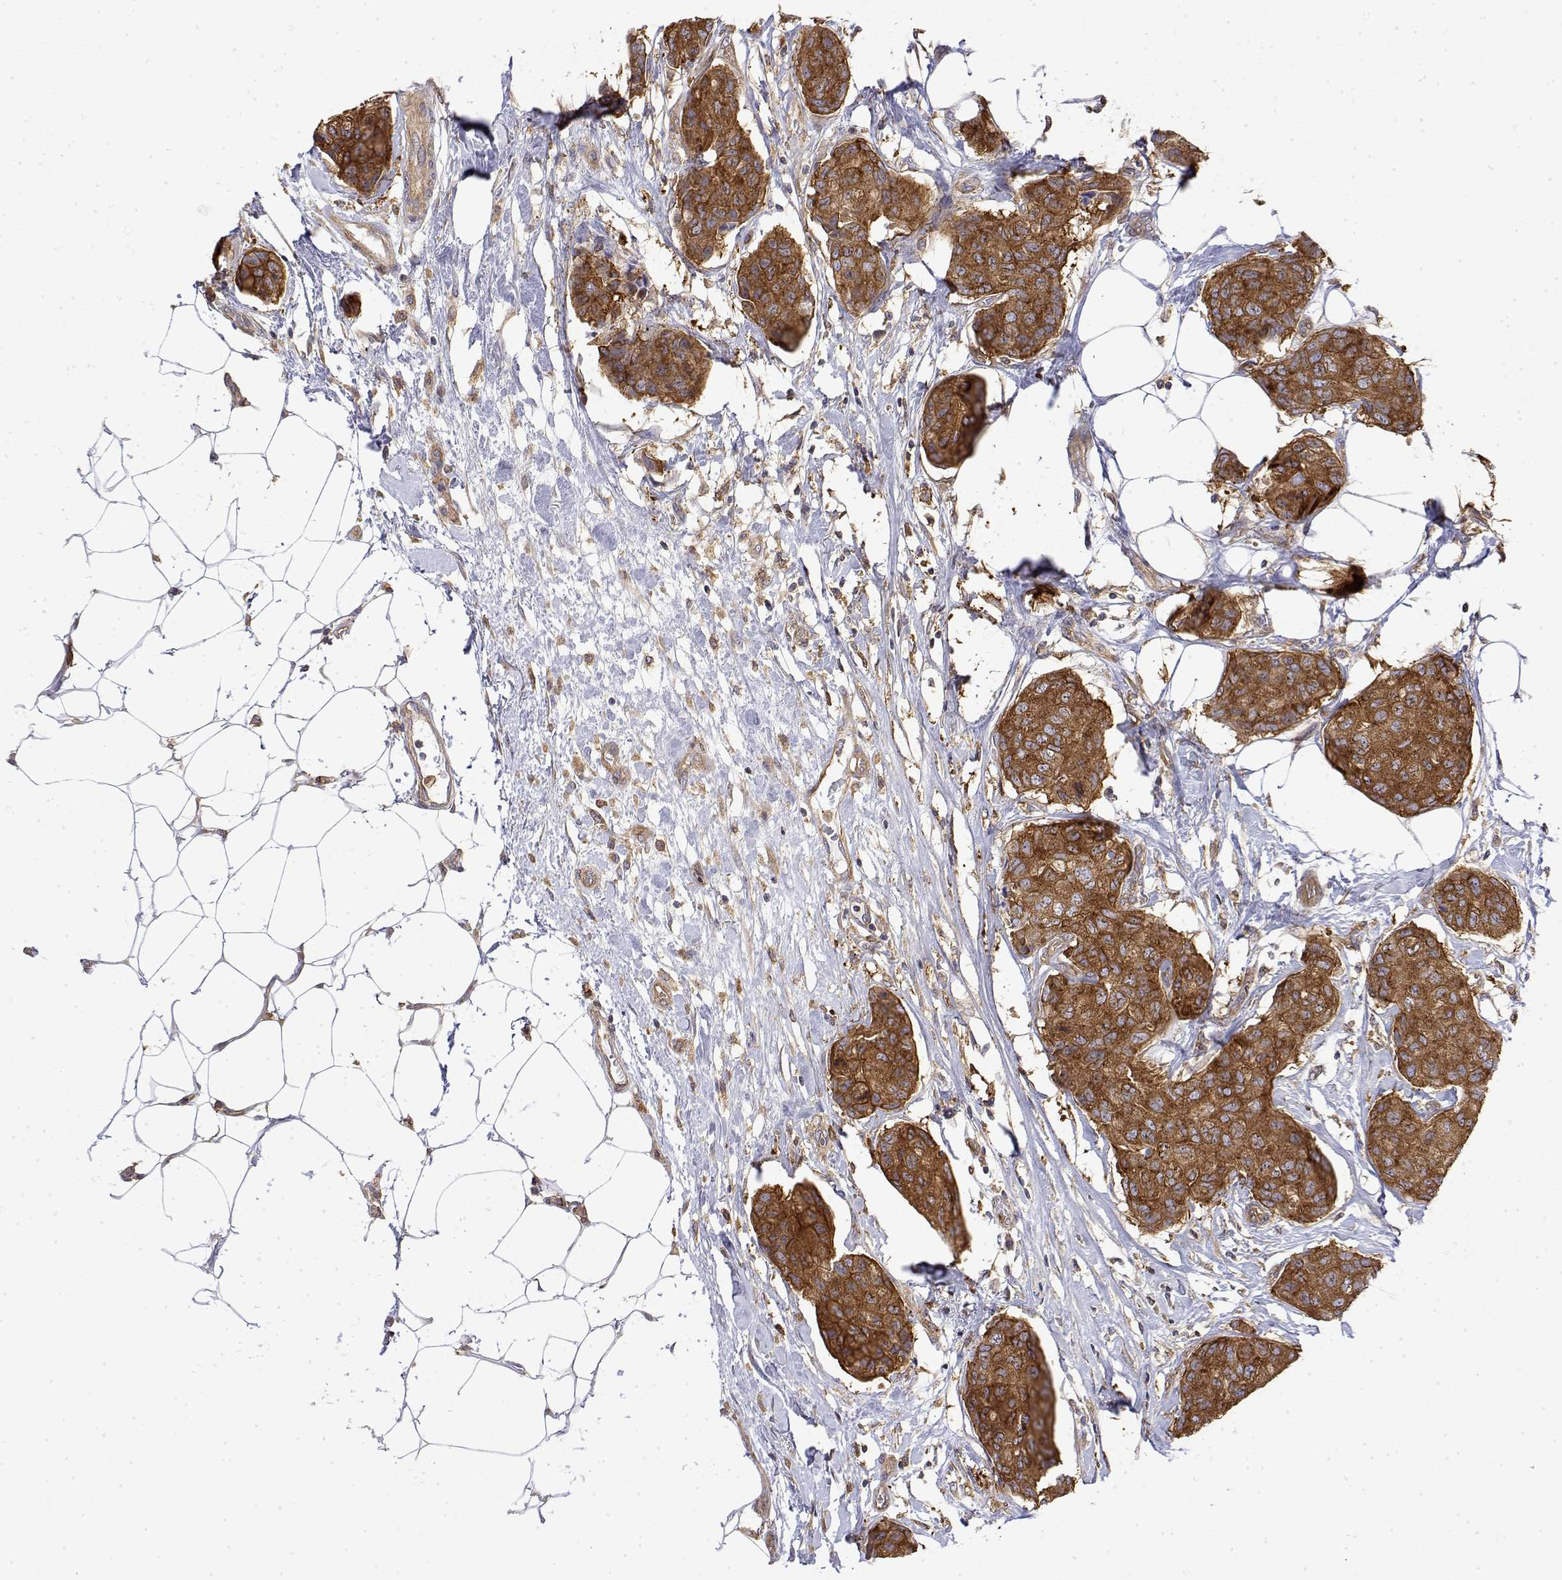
{"staining": {"intensity": "strong", "quantity": ">75%", "location": "cytoplasmic/membranous"}, "tissue": "breast cancer", "cell_type": "Tumor cells", "image_type": "cancer", "snomed": [{"axis": "morphology", "description": "Duct carcinoma"}, {"axis": "topography", "description": "Breast"}], "caption": "Human breast invasive ductal carcinoma stained for a protein (brown) shows strong cytoplasmic/membranous positive expression in about >75% of tumor cells.", "gene": "PACSIN2", "patient": {"sex": "female", "age": 80}}